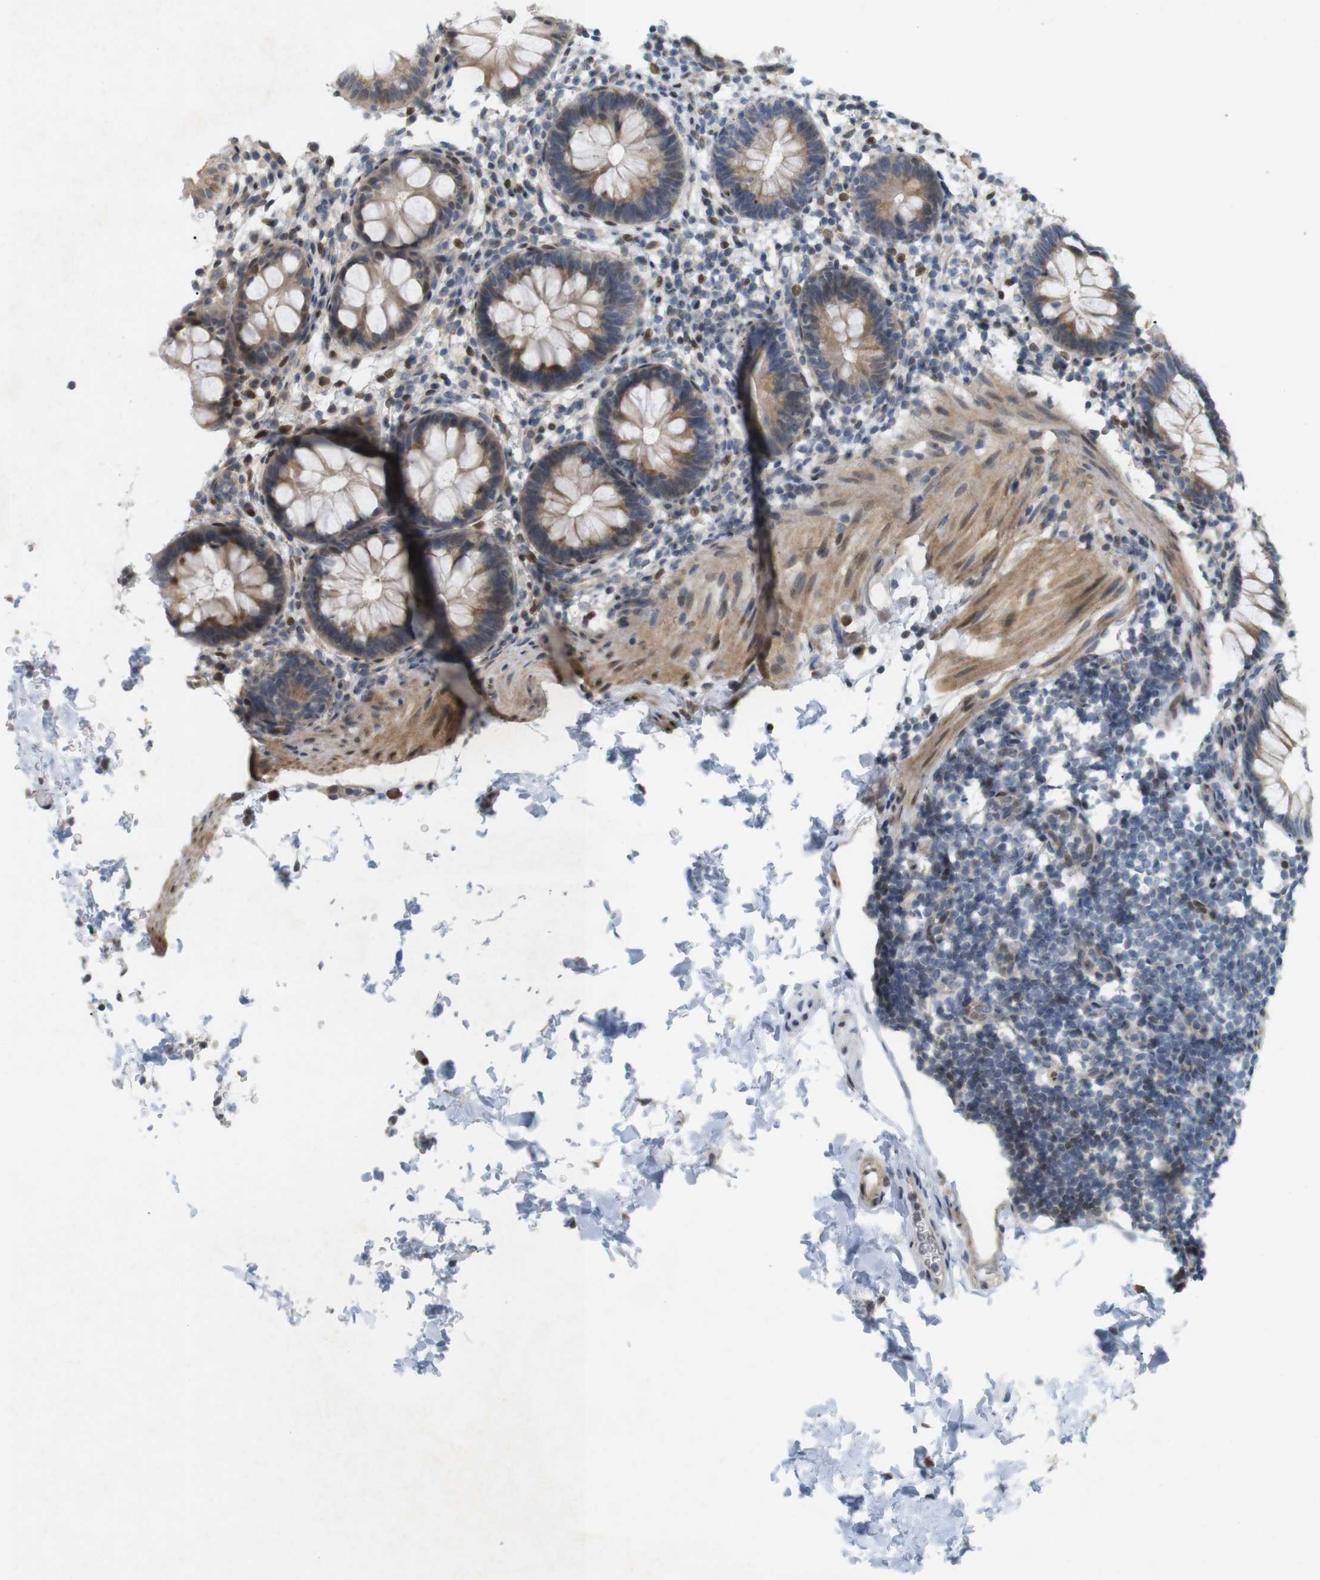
{"staining": {"intensity": "moderate", "quantity": "25%-75%", "location": "cytoplasmic/membranous"}, "tissue": "rectum", "cell_type": "Glandular cells", "image_type": "normal", "snomed": [{"axis": "morphology", "description": "Normal tissue, NOS"}, {"axis": "topography", "description": "Rectum"}], "caption": "Immunohistochemical staining of unremarkable human rectum reveals moderate cytoplasmic/membranous protein positivity in approximately 25%-75% of glandular cells. (IHC, brightfield microscopy, high magnification).", "gene": "PPP1R14A", "patient": {"sex": "female", "age": 24}}